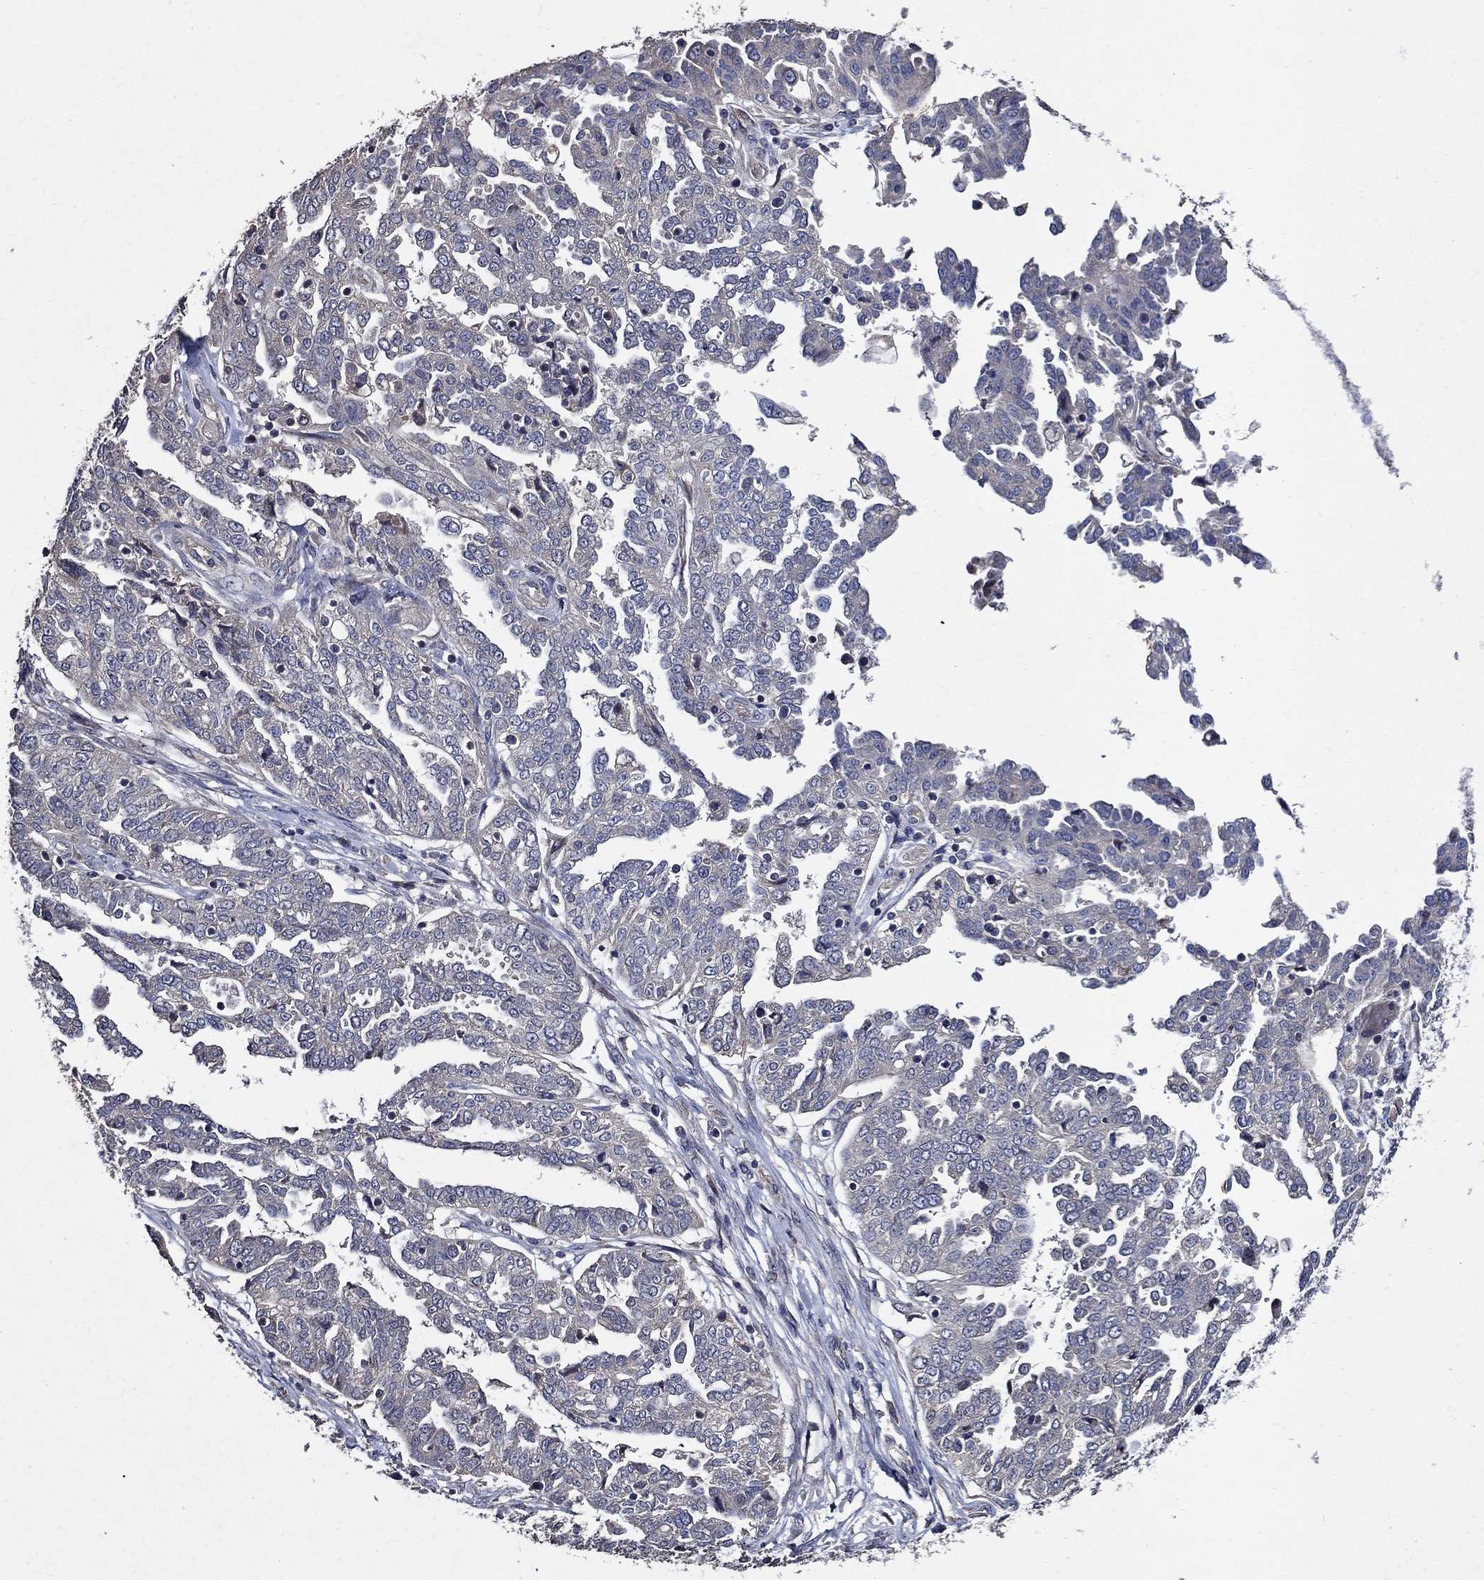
{"staining": {"intensity": "negative", "quantity": "none", "location": "none"}, "tissue": "ovarian cancer", "cell_type": "Tumor cells", "image_type": "cancer", "snomed": [{"axis": "morphology", "description": "Cystadenocarcinoma, serous, NOS"}, {"axis": "topography", "description": "Ovary"}], "caption": "Photomicrograph shows no significant protein staining in tumor cells of ovarian cancer (serous cystadenocarcinoma).", "gene": "HAP1", "patient": {"sex": "female", "age": 67}}